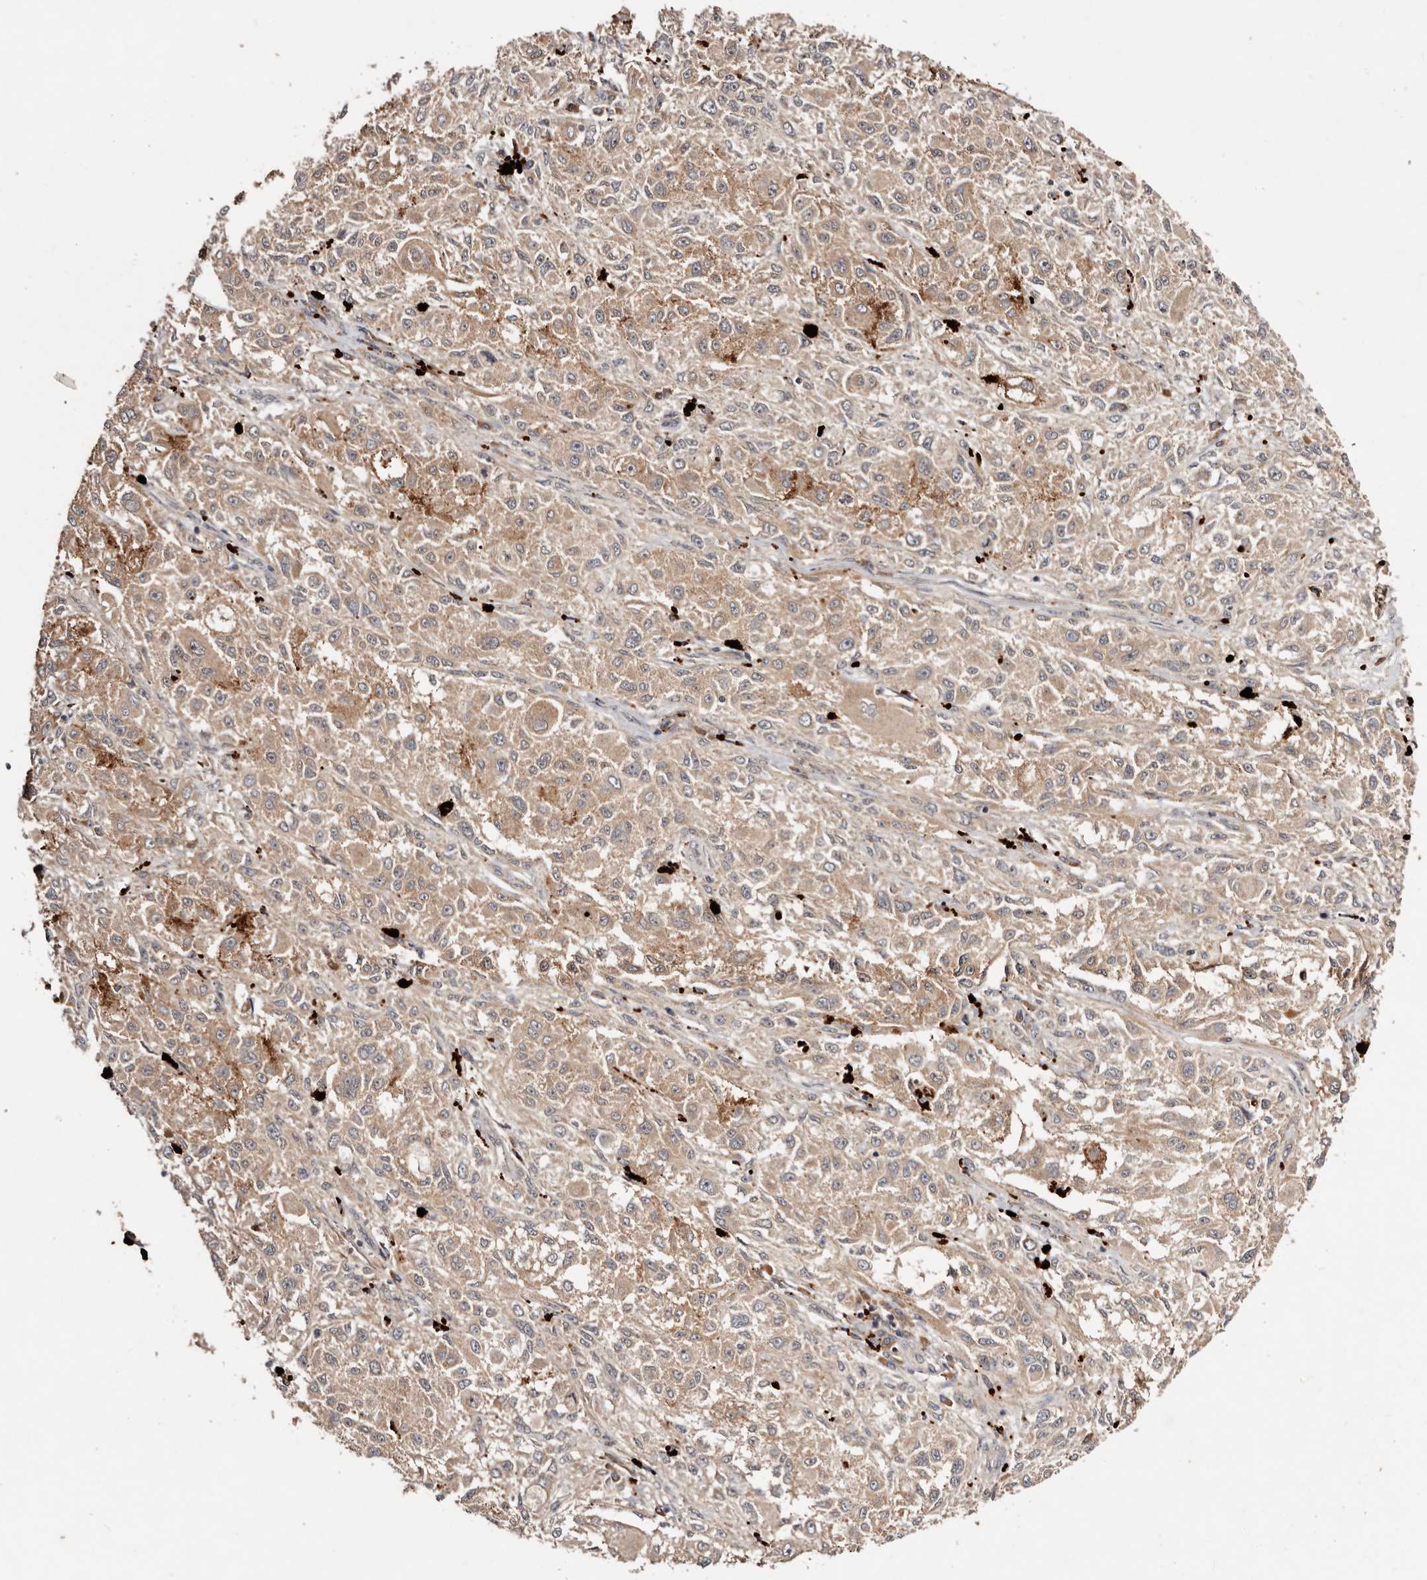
{"staining": {"intensity": "weak", "quantity": ">75%", "location": "cytoplasmic/membranous"}, "tissue": "melanoma", "cell_type": "Tumor cells", "image_type": "cancer", "snomed": [{"axis": "morphology", "description": "Necrosis, NOS"}, {"axis": "morphology", "description": "Malignant melanoma, NOS"}, {"axis": "topography", "description": "Skin"}], "caption": "The photomicrograph reveals immunohistochemical staining of malignant melanoma. There is weak cytoplasmic/membranous expression is appreciated in approximately >75% of tumor cells. (Brightfield microscopy of DAB IHC at high magnification).", "gene": "PKIB", "patient": {"sex": "female", "age": 87}}